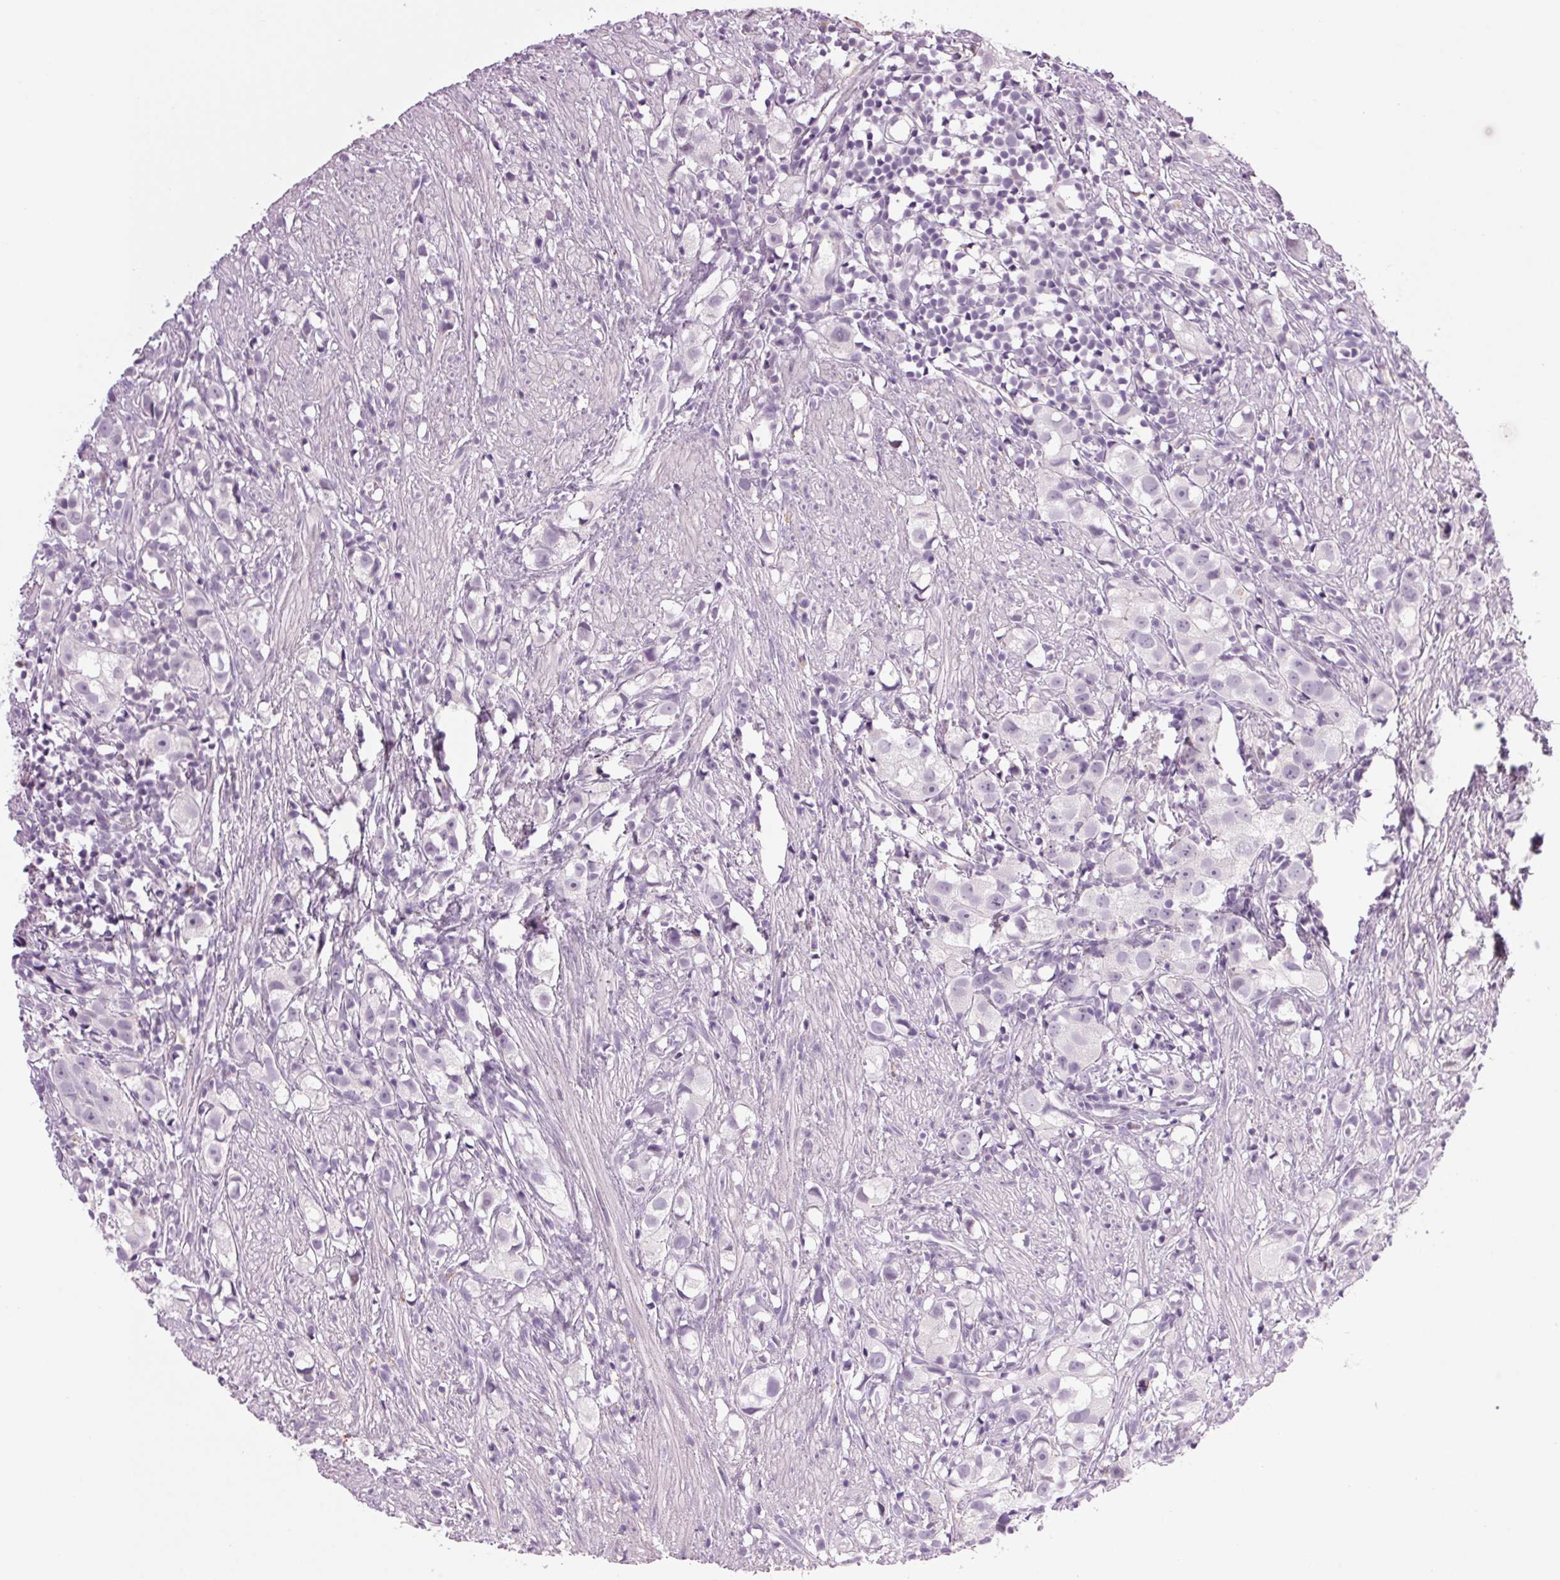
{"staining": {"intensity": "negative", "quantity": "none", "location": "none"}, "tissue": "prostate cancer", "cell_type": "Tumor cells", "image_type": "cancer", "snomed": [{"axis": "morphology", "description": "Adenocarcinoma, High grade"}, {"axis": "topography", "description": "Prostate"}], "caption": "The image demonstrates no significant expression in tumor cells of high-grade adenocarcinoma (prostate).", "gene": "MPO", "patient": {"sex": "male", "age": 68}}